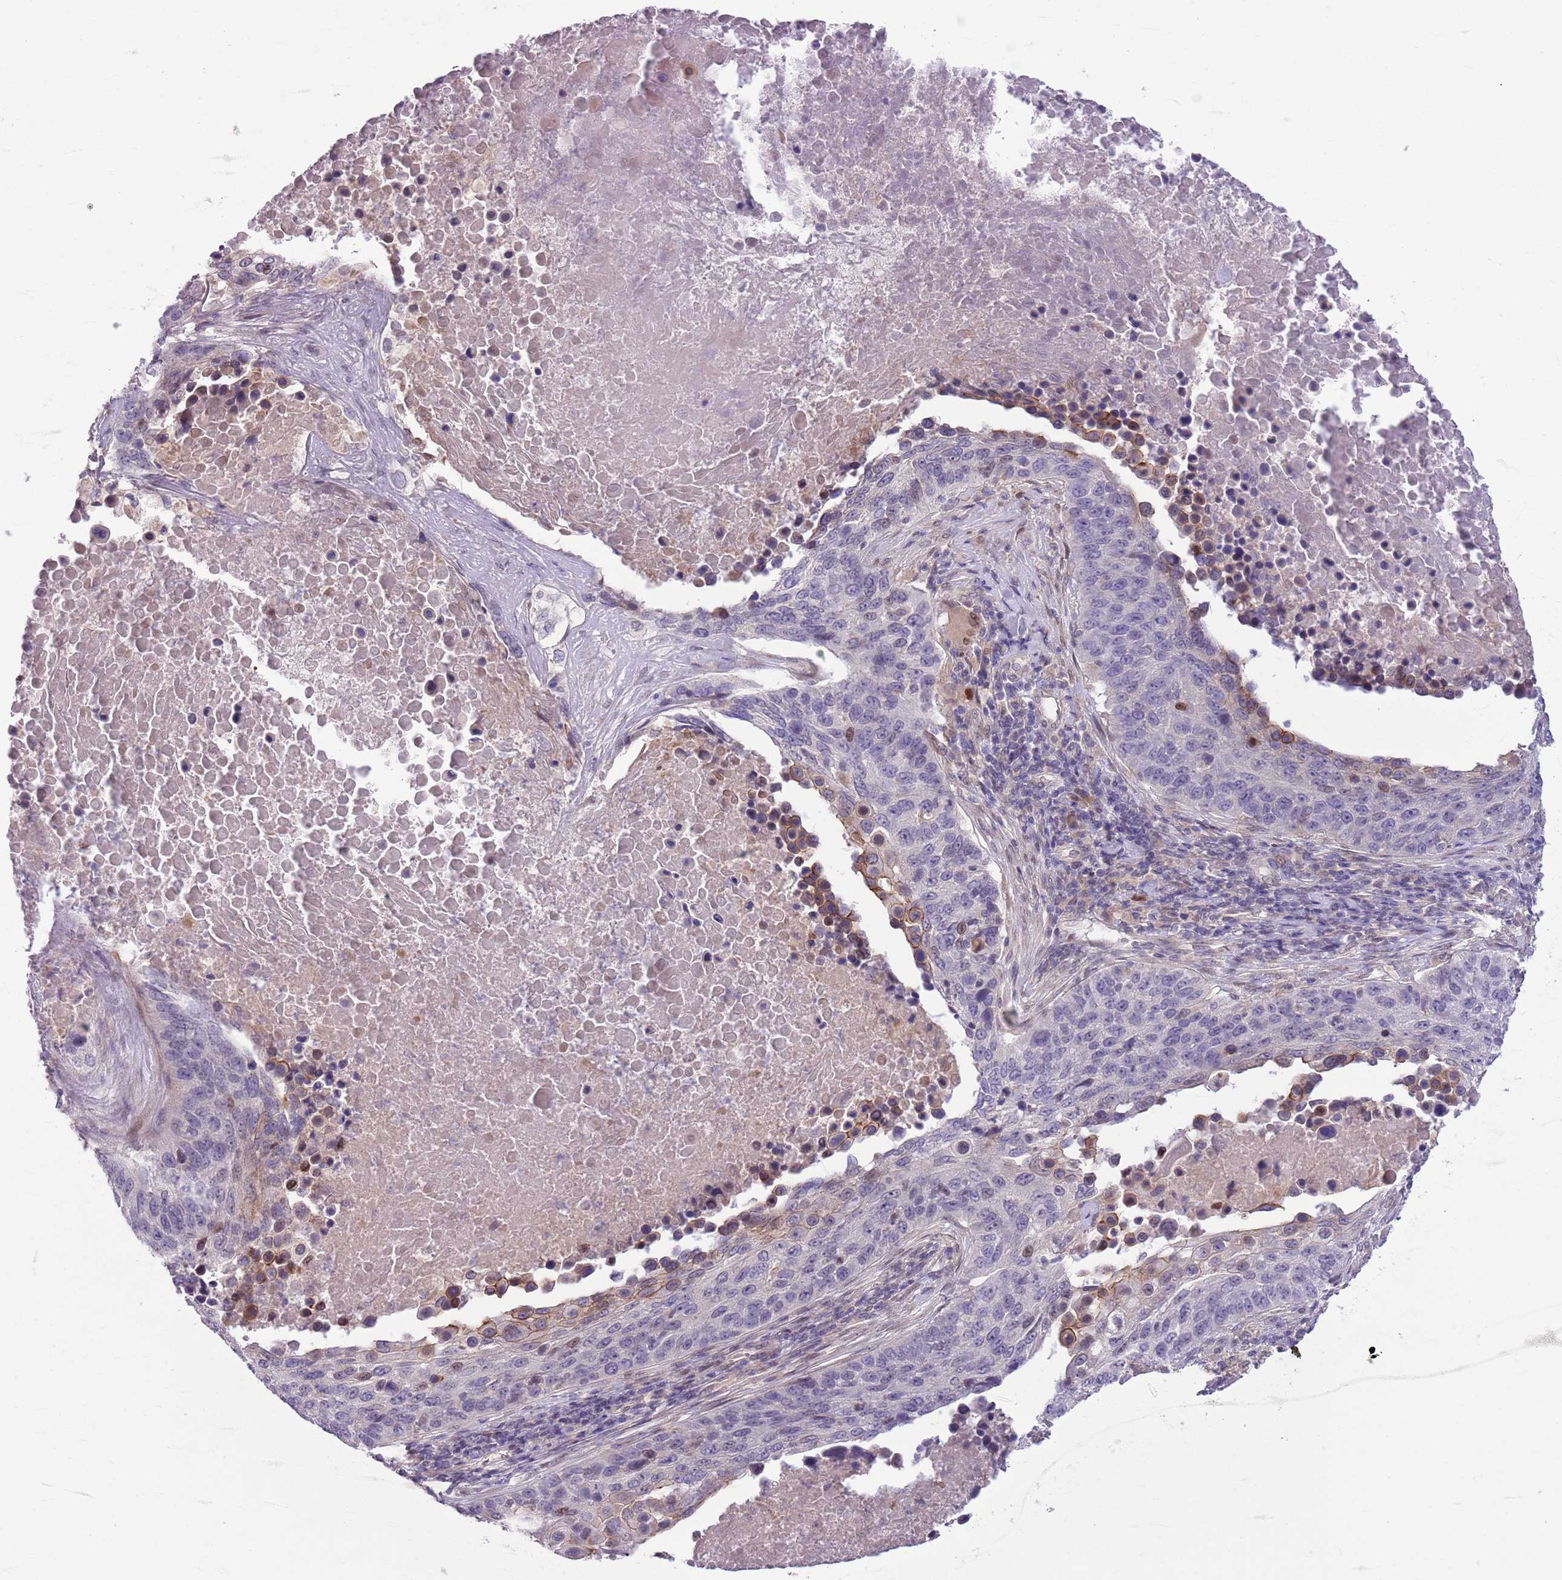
{"staining": {"intensity": "moderate", "quantity": "<25%", "location": "nuclear"}, "tissue": "lung cancer", "cell_type": "Tumor cells", "image_type": "cancer", "snomed": [{"axis": "morphology", "description": "Normal tissue, NOS"}, {"axis": "morphology", "description": "Squamous cell carcinoma, NOS"}, {"axis": "topography", "description": "Lymph node"}, {"axis": "topography", "description": "Lung"}], "caption": "Immunohistochemical staining of human lung squamous cell carcinoma exhibits low levels of moderate nuclear protein expression in approximately <25% of tumor cells.", "gene": "CCND2", "patient": {"sex": "male", "age": 66}}